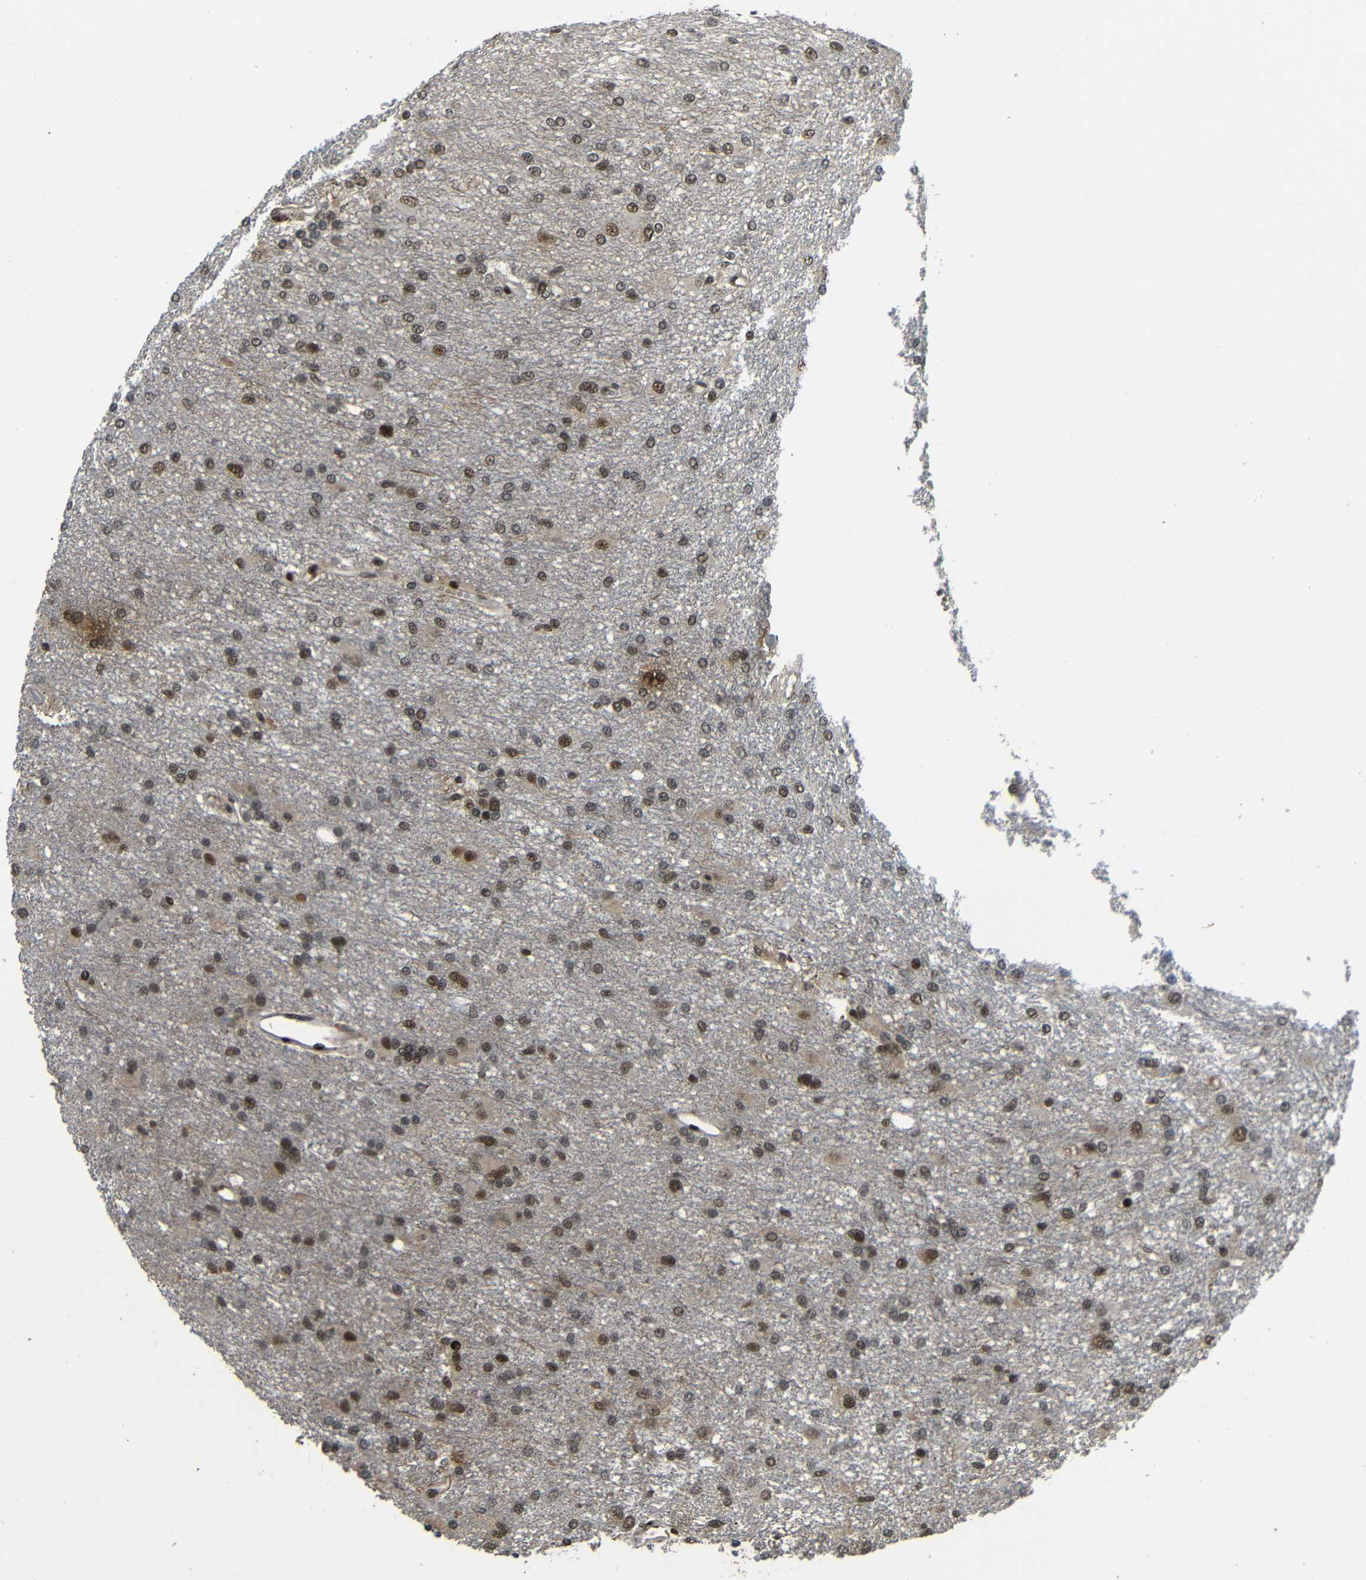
{"staining": {"intensity": "moderate", "quantity": "25%-75%", "location": "cytoplasmic/membranous,nuclear"}, "tissue": "glioma", "cell_type": "Tumor cells", "image_type": "cancer", "snomed": [{"axis": "morphology", "description": "Glioma, malignant, High grade"}, {"axis": "topography", "description": "Brain"}], "caption": "IHC of glioma shows medium levels of moderate cytoplasmic/membranous and nuclear expression in approximately 25%-75% of tumor cells. Using DAB (brown) and hematoxylin (blue) stains, captured at high magnification using brightfield microscopy.", "gene": "TBX2", "patient": {"sex": "female", "age": 59}}